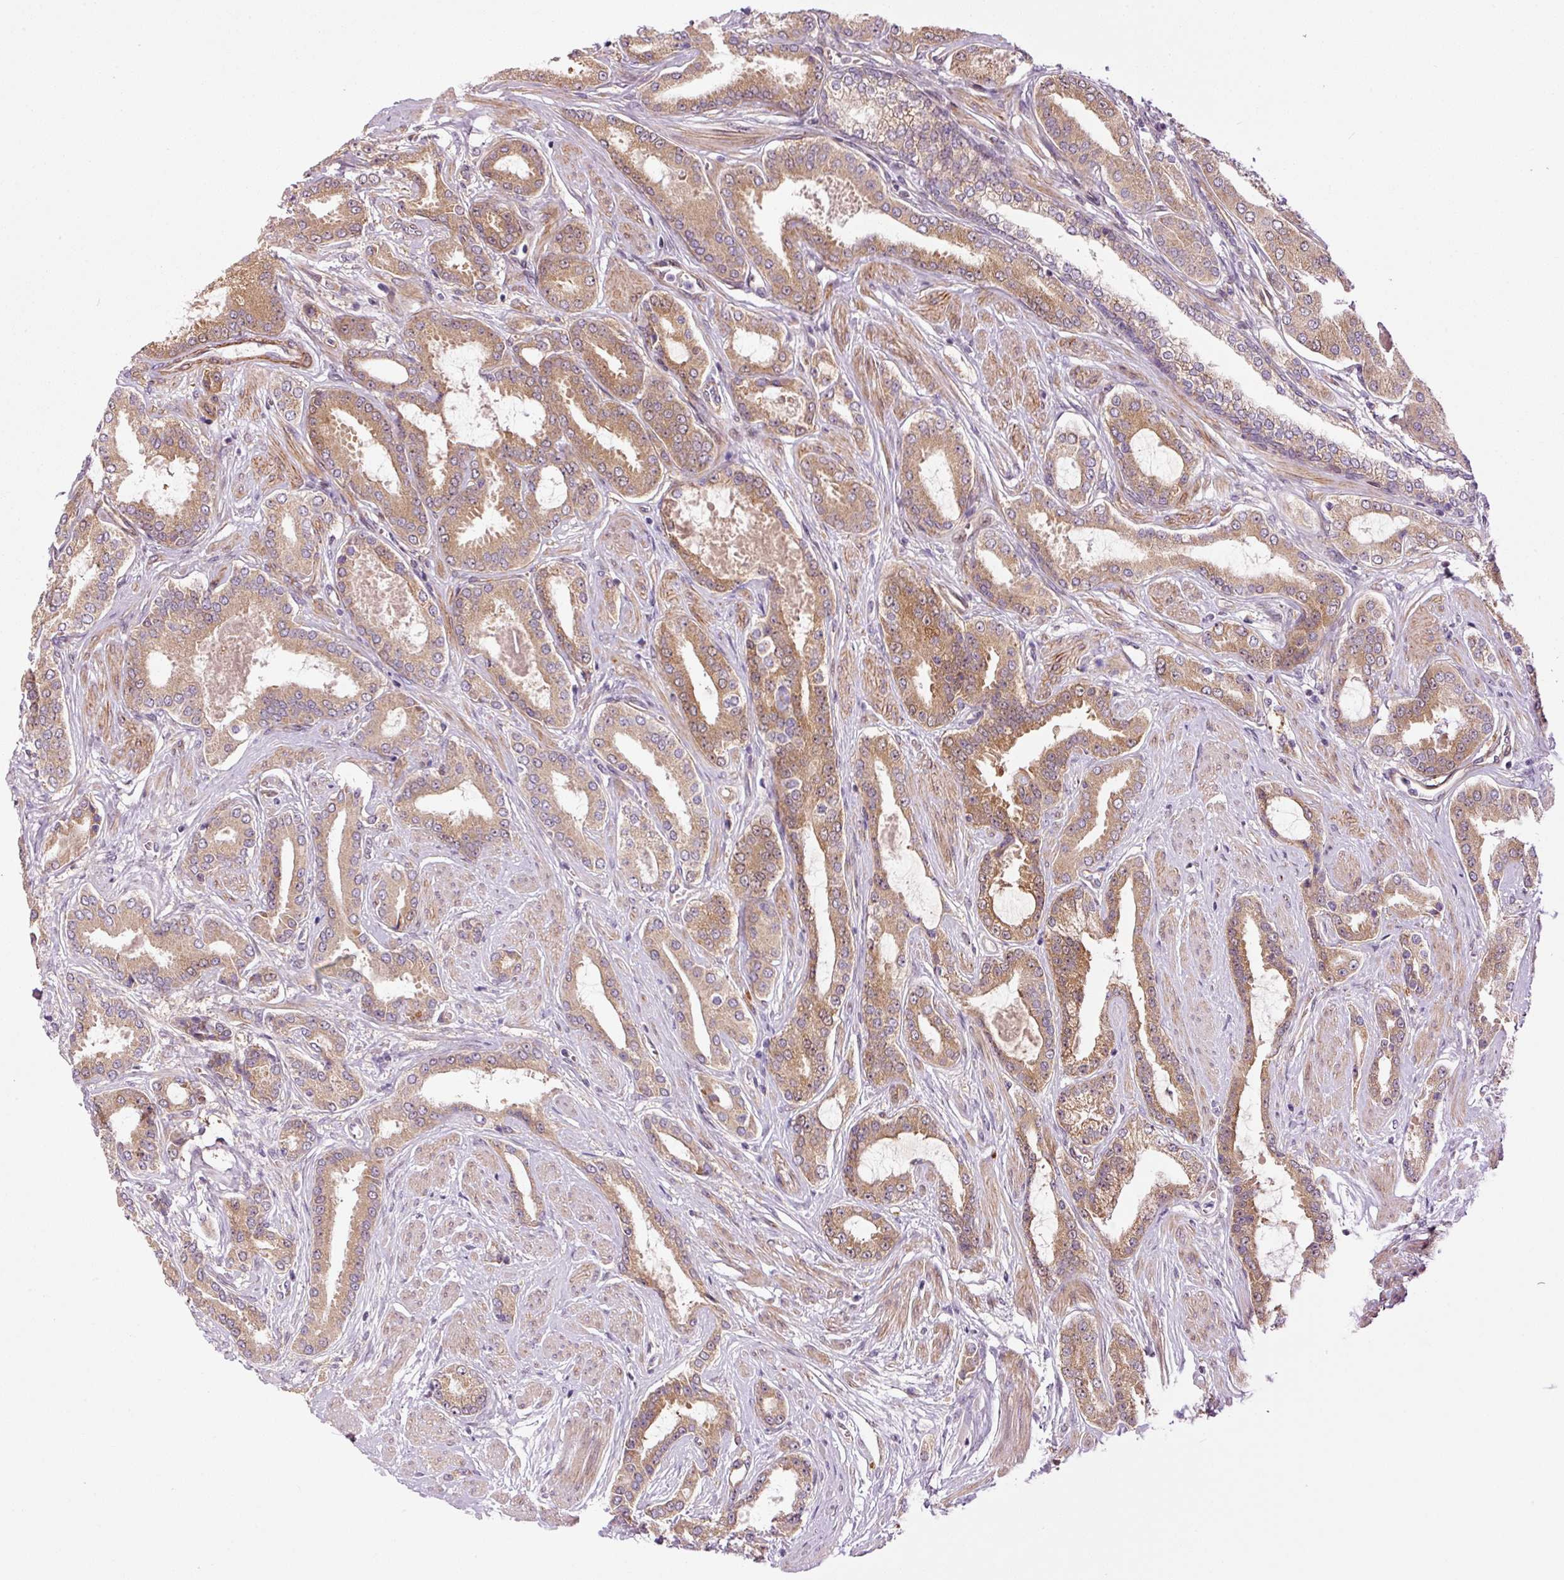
{"staining": {"intensity": "moderate", "quantity": ">75%", "location": "cytoplasmic/membranous"}, "tissue": "prostate cancer", "cell_type": "Tumor cells", "image_type": "cancer", "snomed": [{"axis": "morphology", "description": "Adenocarcinoma, Low grade"}, {"axis": "topography", "description": "Prostate"}], "caption": "This image exhibits immunohistochemistry (IHC) staining of human prostate cancer (adenocarcinoma (low-grade)), with medium moderate cytoplasmic/membranous positivity in approximately >75% of tumor cells.", "gene": "PPP1R14B", "patient": {"sex": "male", "age": 42}}